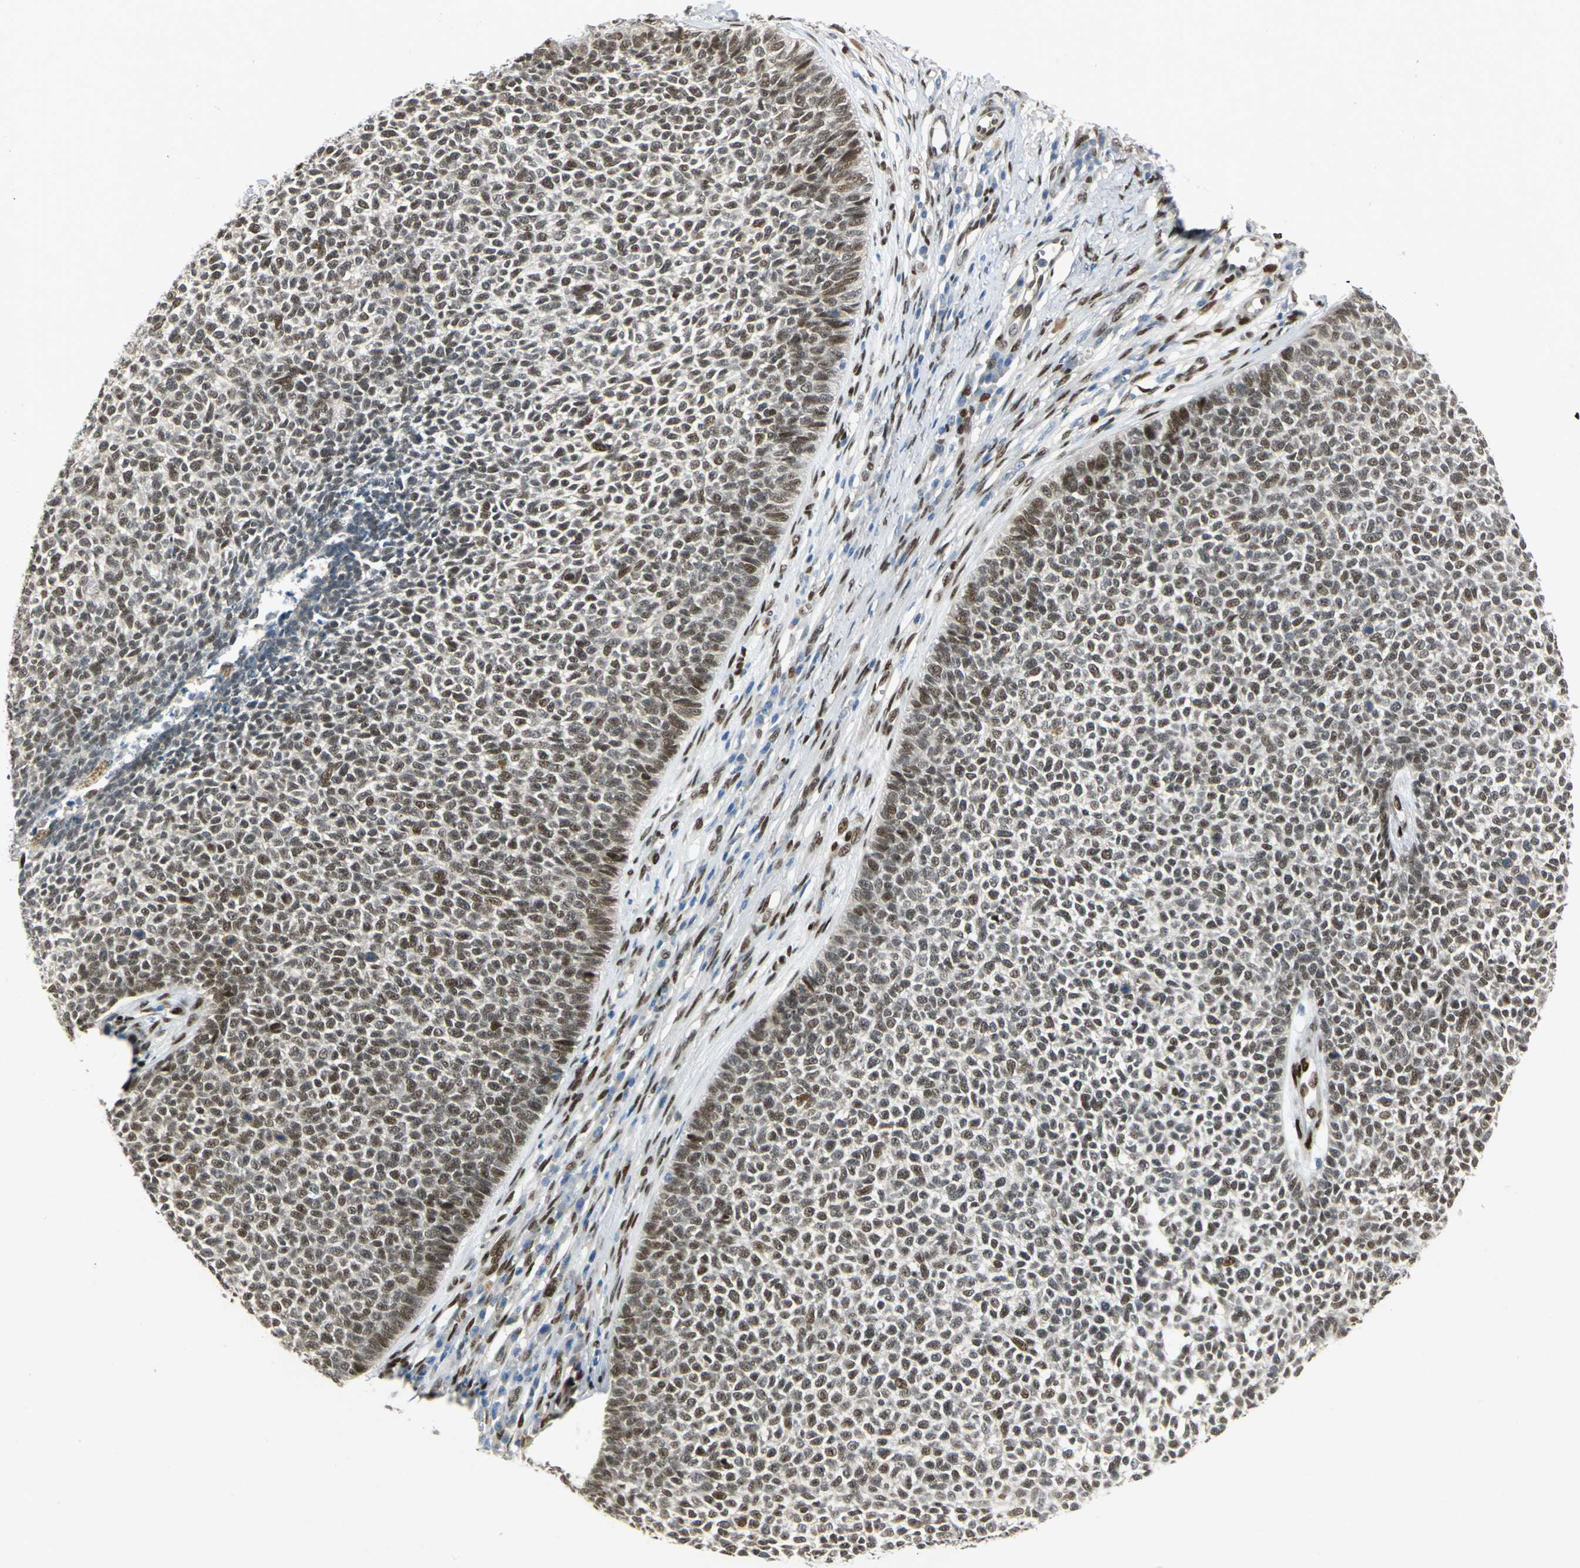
{"staining": {"intensity": "moderate", "quantity": ">75%", "location": "nuclear"}, "tissue": "skin cancer", "cell_type": "Tumor cells", "image_type": "cancer", "snomed": [{"axis": "morphology", "description": "Basal cell carcinoma"}, {"axis": "topography", "description": "Skin"}], "caption": "Skin cancer (basal cell carcinoma) stained for a protein (brown) reveals moderate nuclear positive staining in approximately >75% of tumor cells.", "gene": "RBFOX2", "patient": {"sex": "female", "age": 84}}